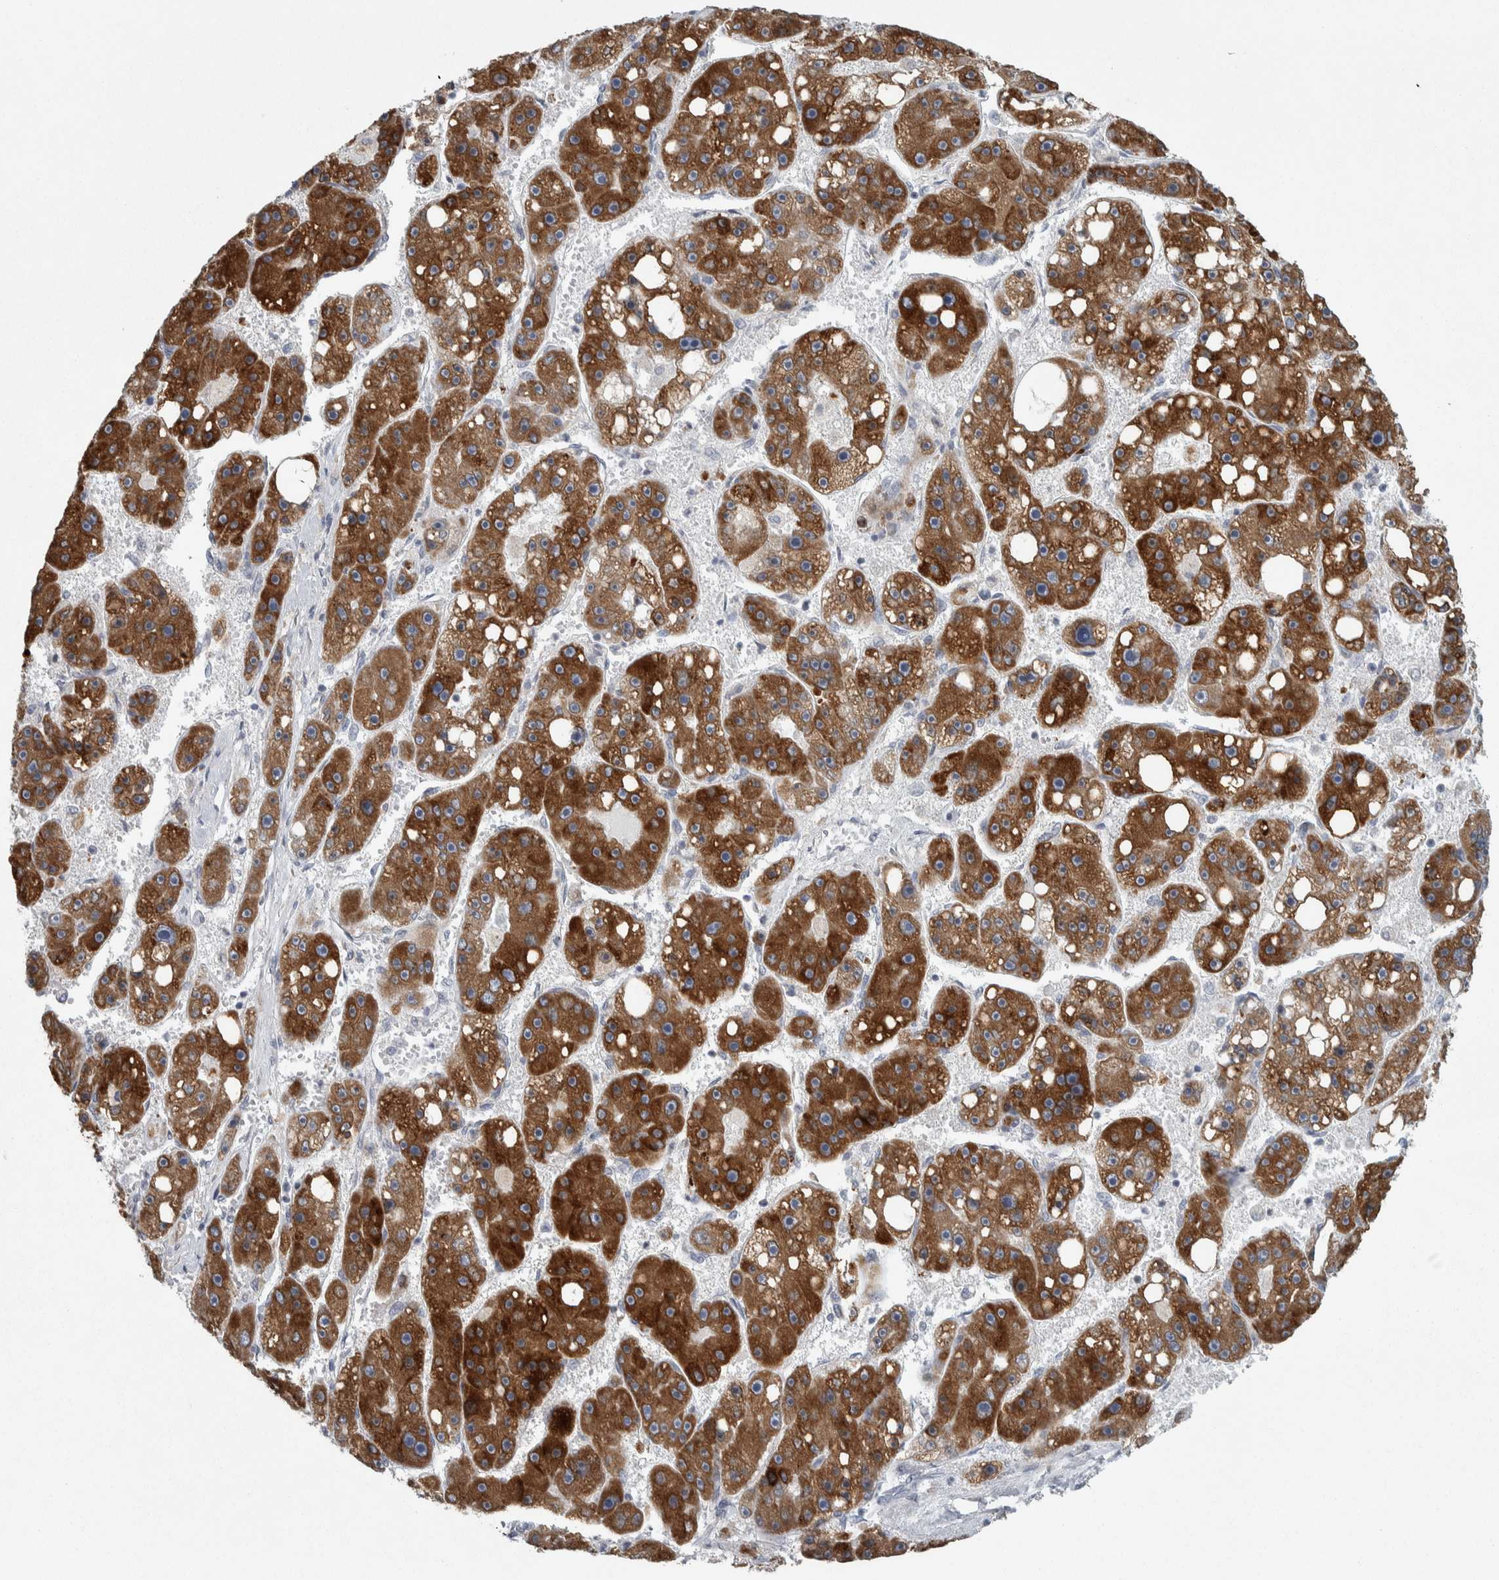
{"staining": {"intensity": "strong", "quantity": ">75%", "location": "cytoplasmic/membranous"}, "tissue": "liver cancer", "cell_type": "Tumor cells", "image_type": "cancer", "snomed": [{"axis": "morphology", "description": "Carcinoma, Hepatocellular, NOS"}, {"axis": "topography", "description": "Liver"}], "caption": "Immunohistochemistry (IHC) (DAB (3,3'-diaminobenzidine)) staining of human liver cancer exhibits strong cytoplasmic/membranous protein positivity in approximately >75% of tumor cells.", "gene": "SIGMAR1", "patient": {"sex": "female", "age": 61}}